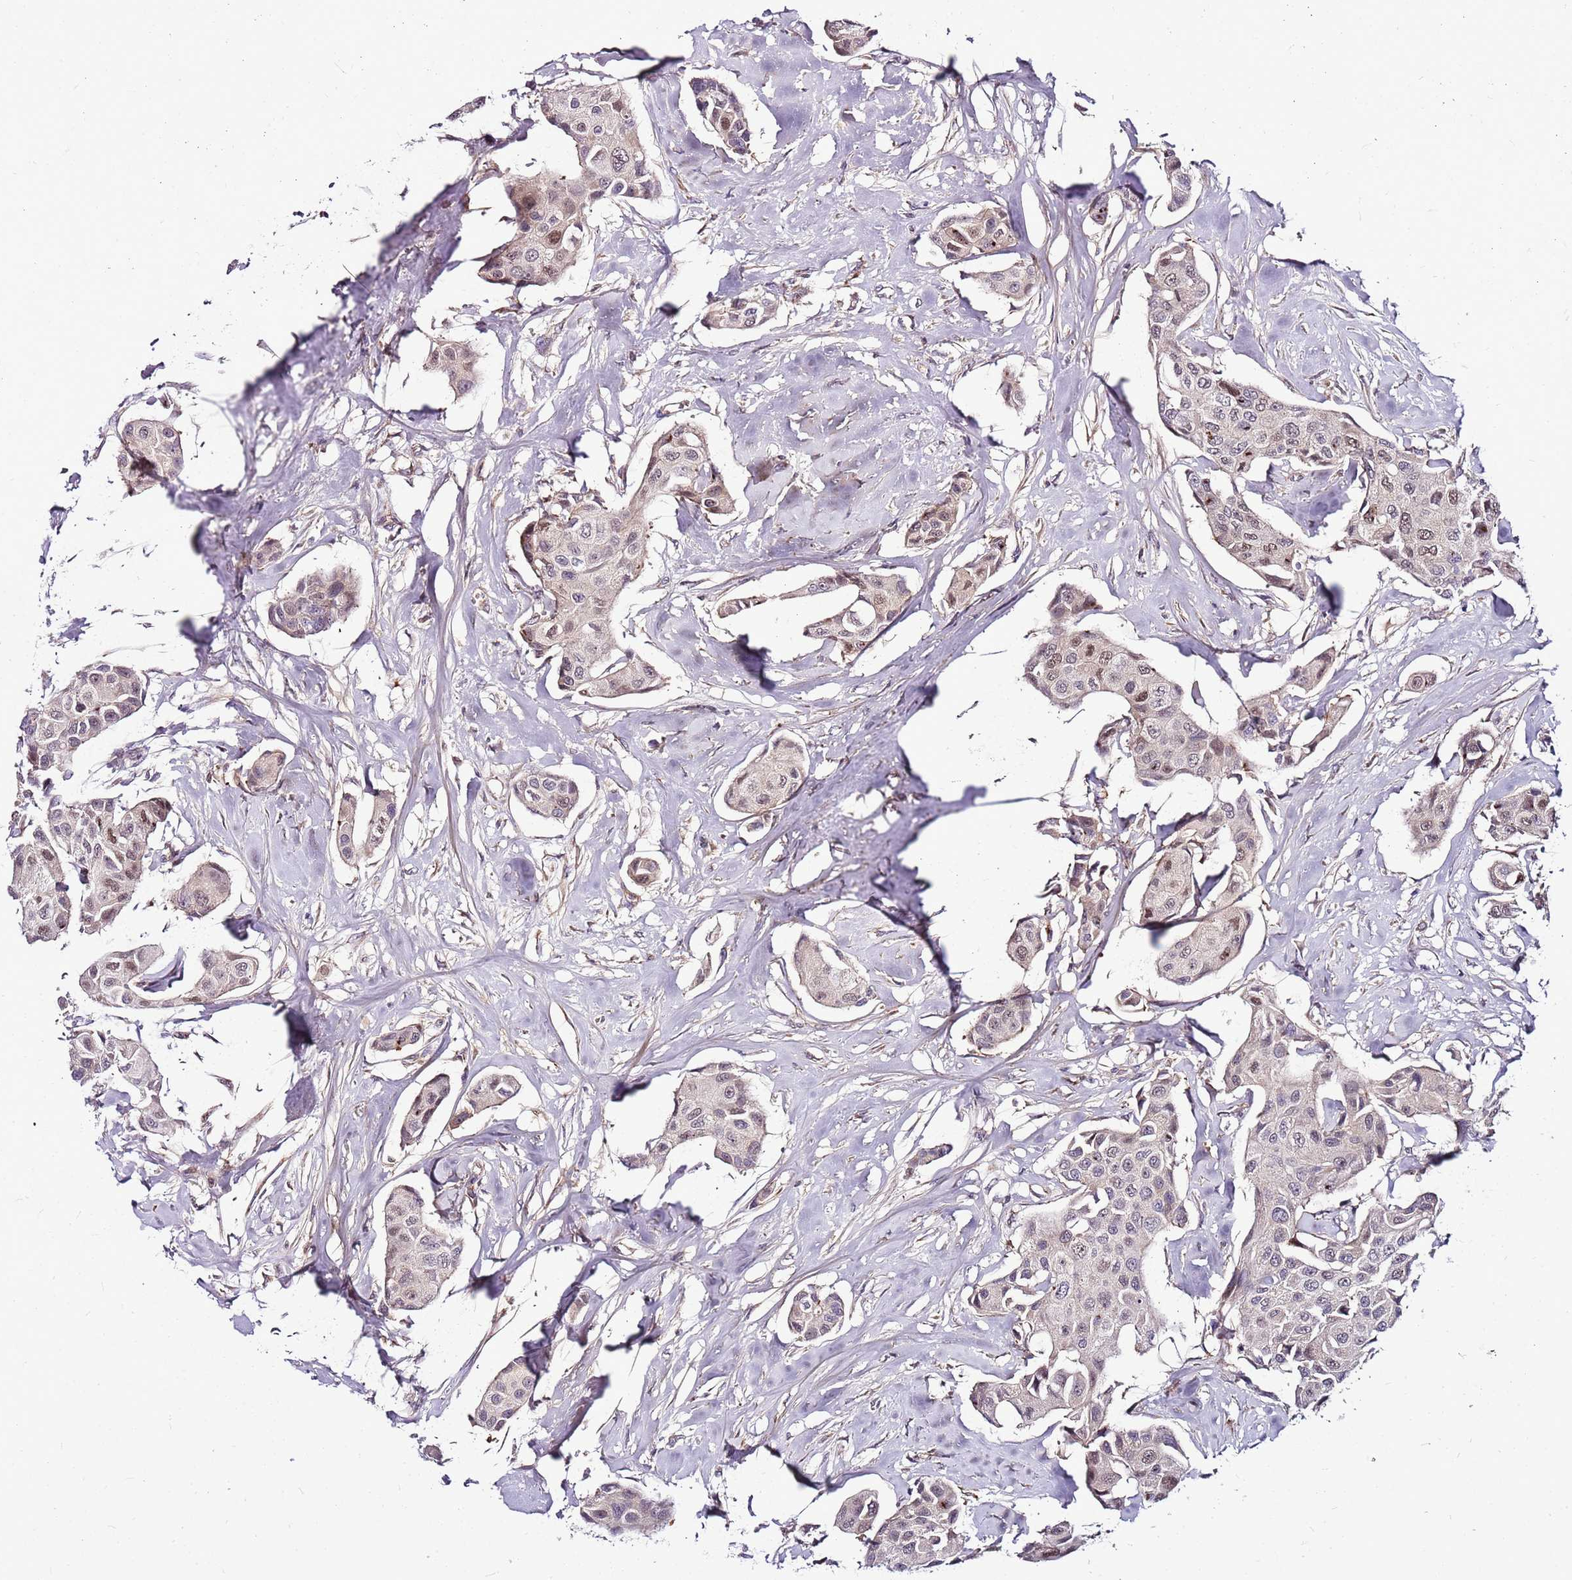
{"staining": {"intensity": "weak", "quantity": "<25%", "location": "nuclear"}, "tissue": "breast cancer", "cell_type": "Tumor cells", "image_type": "cancer", "snomed": [{"axis": "morphology", "description": "Duct carcinoma"}, {"axis": "topography", "description": "Breast"}, {"axis": "topography", "description": "Lymph node"}], "caption": "There is no significant positivity in tumor cells of breast cancer.", "gene": "POLE3", "patient": {"sex": "female", "age": 80}}